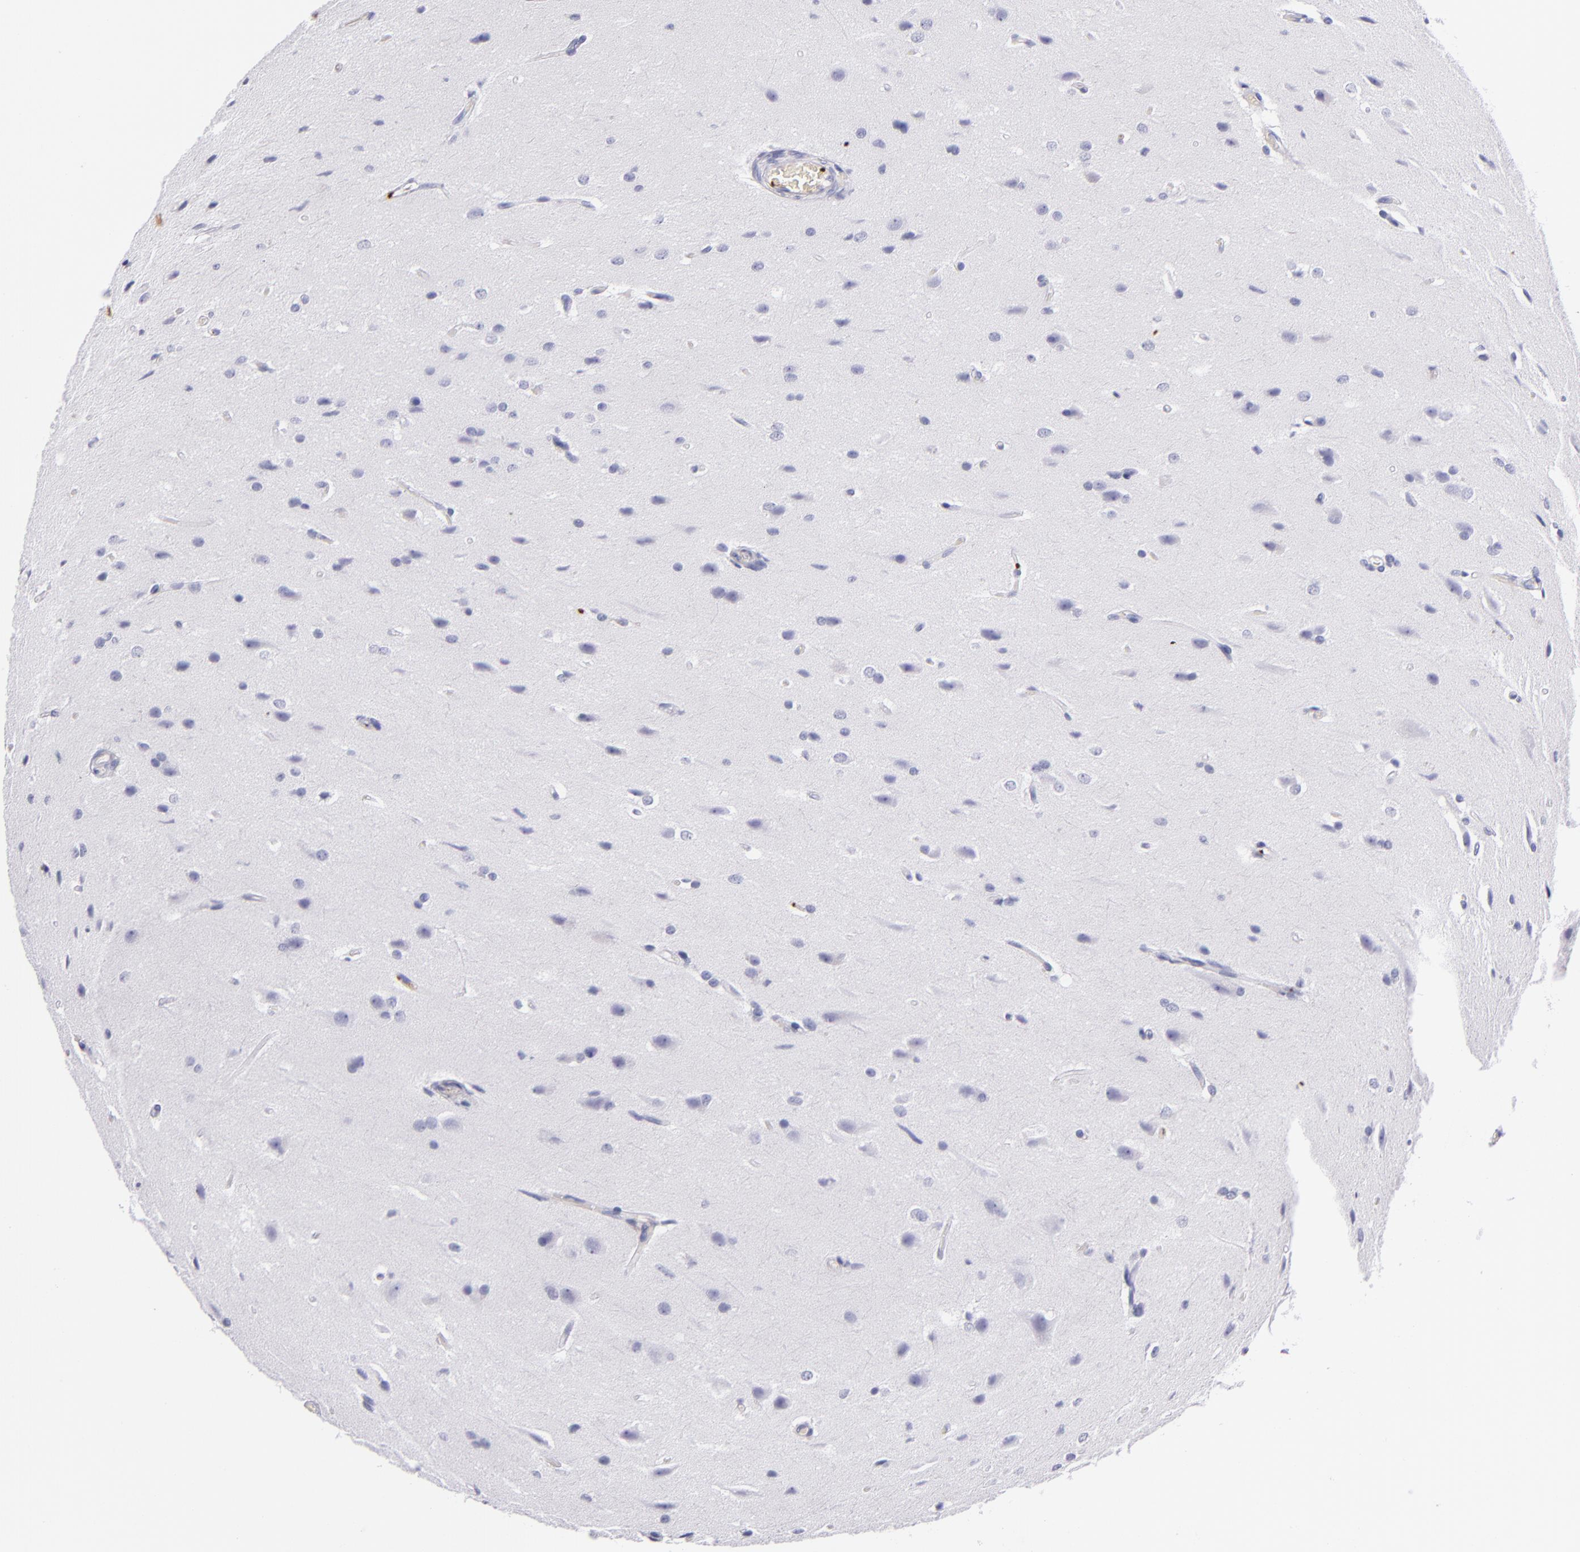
{"staining": {"intensity": "negative", "quantity": "none", "location": "none"}, "tissue": "glioma", "cell_type": "Tumor cells", "image_type": "cancer", "snomed": [{"axis": "morphology", "description": "Glioma, malignant, High grade"}, {"axis": "topography", "description": "Brain"}], "caption": "Malignant high-grade glioma stained for a protein using IHC displays no staining tumor cells.", "gene": "GP1BA", "patient": {"sex": "male", "age": 68}}